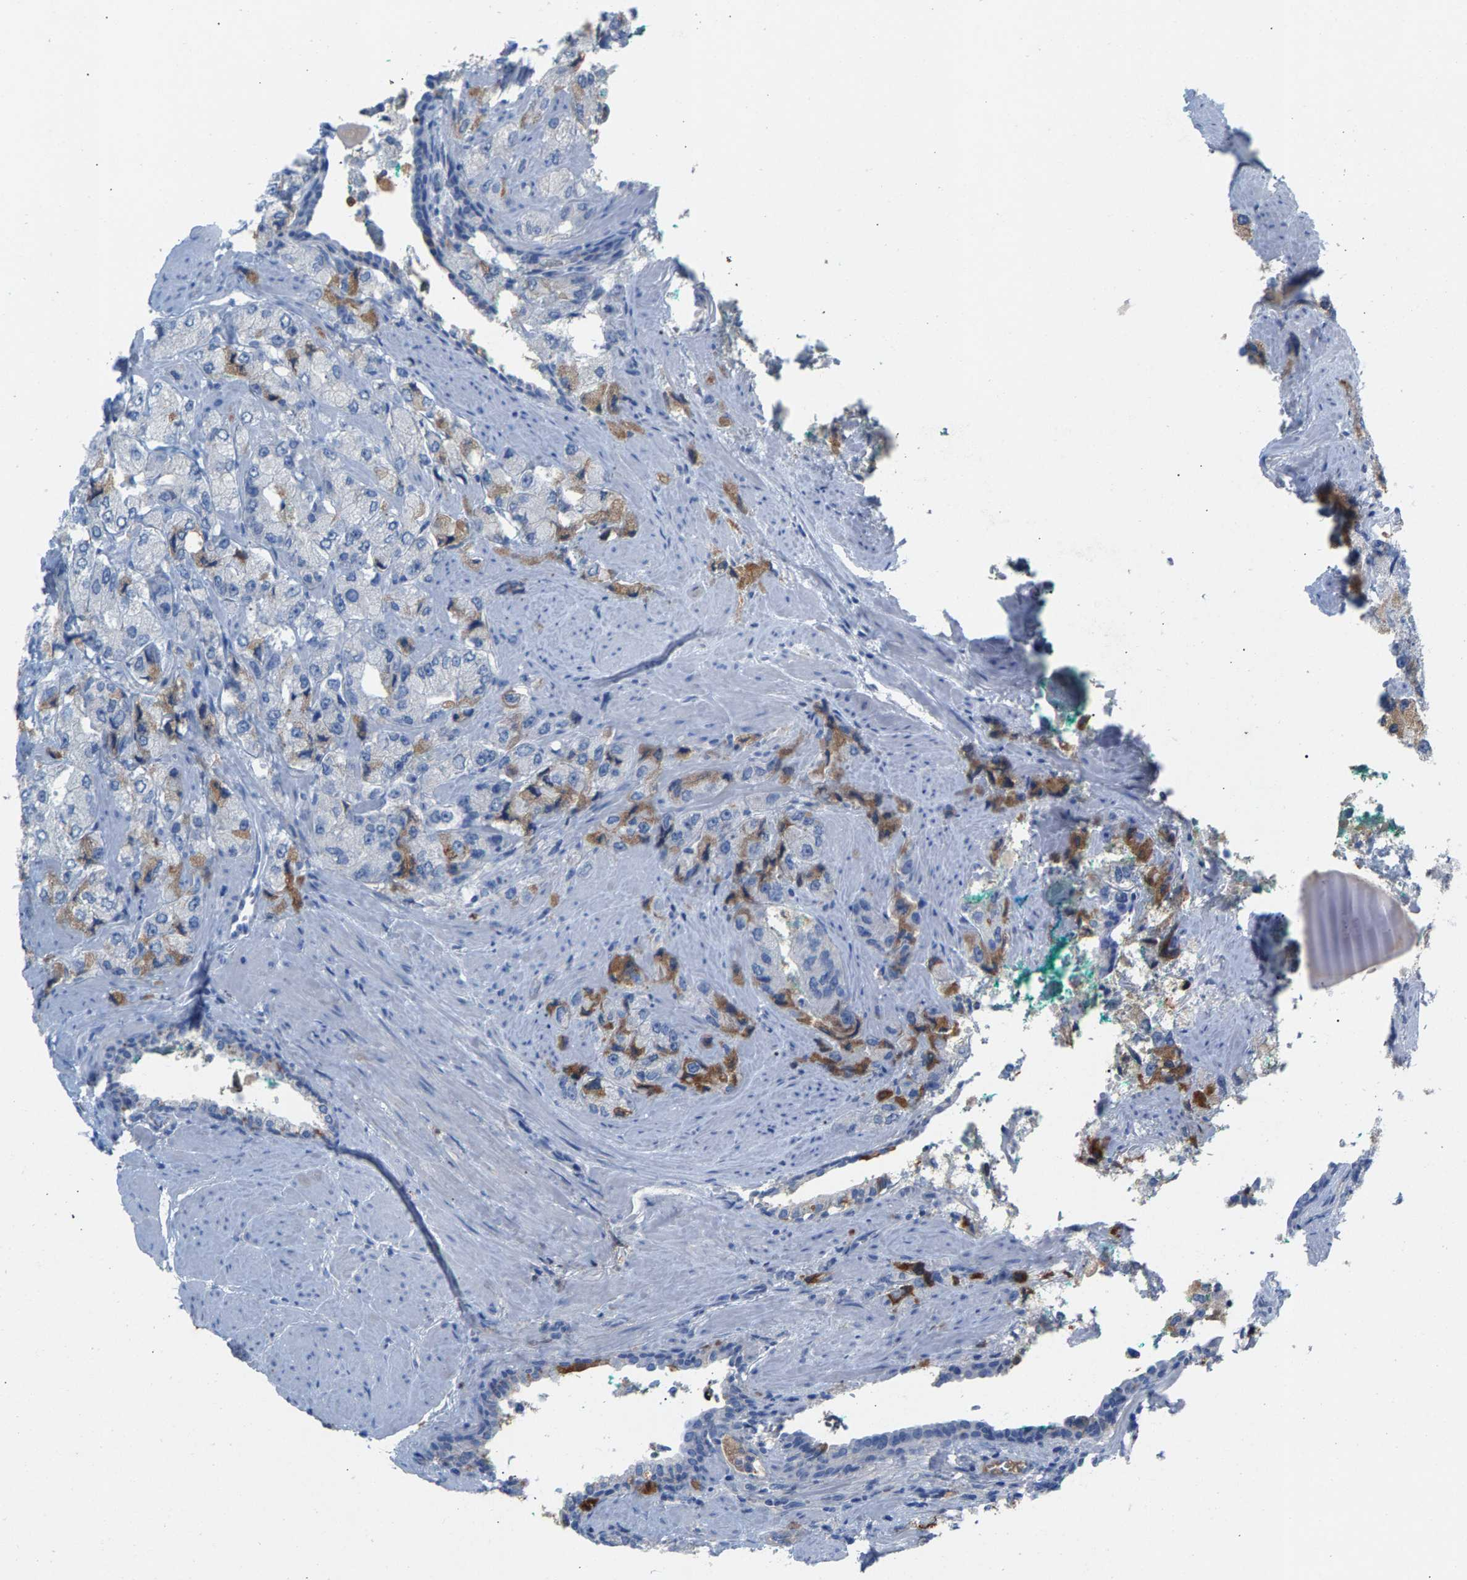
{"staining": {"intensity": "moderate", "quantity": "<25%", "location": "cytoplasmic/membranous"}, "tissue": "prostate cancer", "cell_type": "Tumor cells", "image_type": "cancer", "snomed": [{"axis": "morphology", "description": "Adenocarcinoma, High grade"}, {"axis": "topography", "description": "Prostate"}], "caption": "Immunohistochemistry micrograph of prostate cancer (high-grade adenocarcinoma) stained for a protein (brown), which demonstrates low levels of moderate cytoplasmic/membranous expression in about <25% of tumor cells.", "gene": "APOH", "patient": {"sex": "male", "age": 58}}